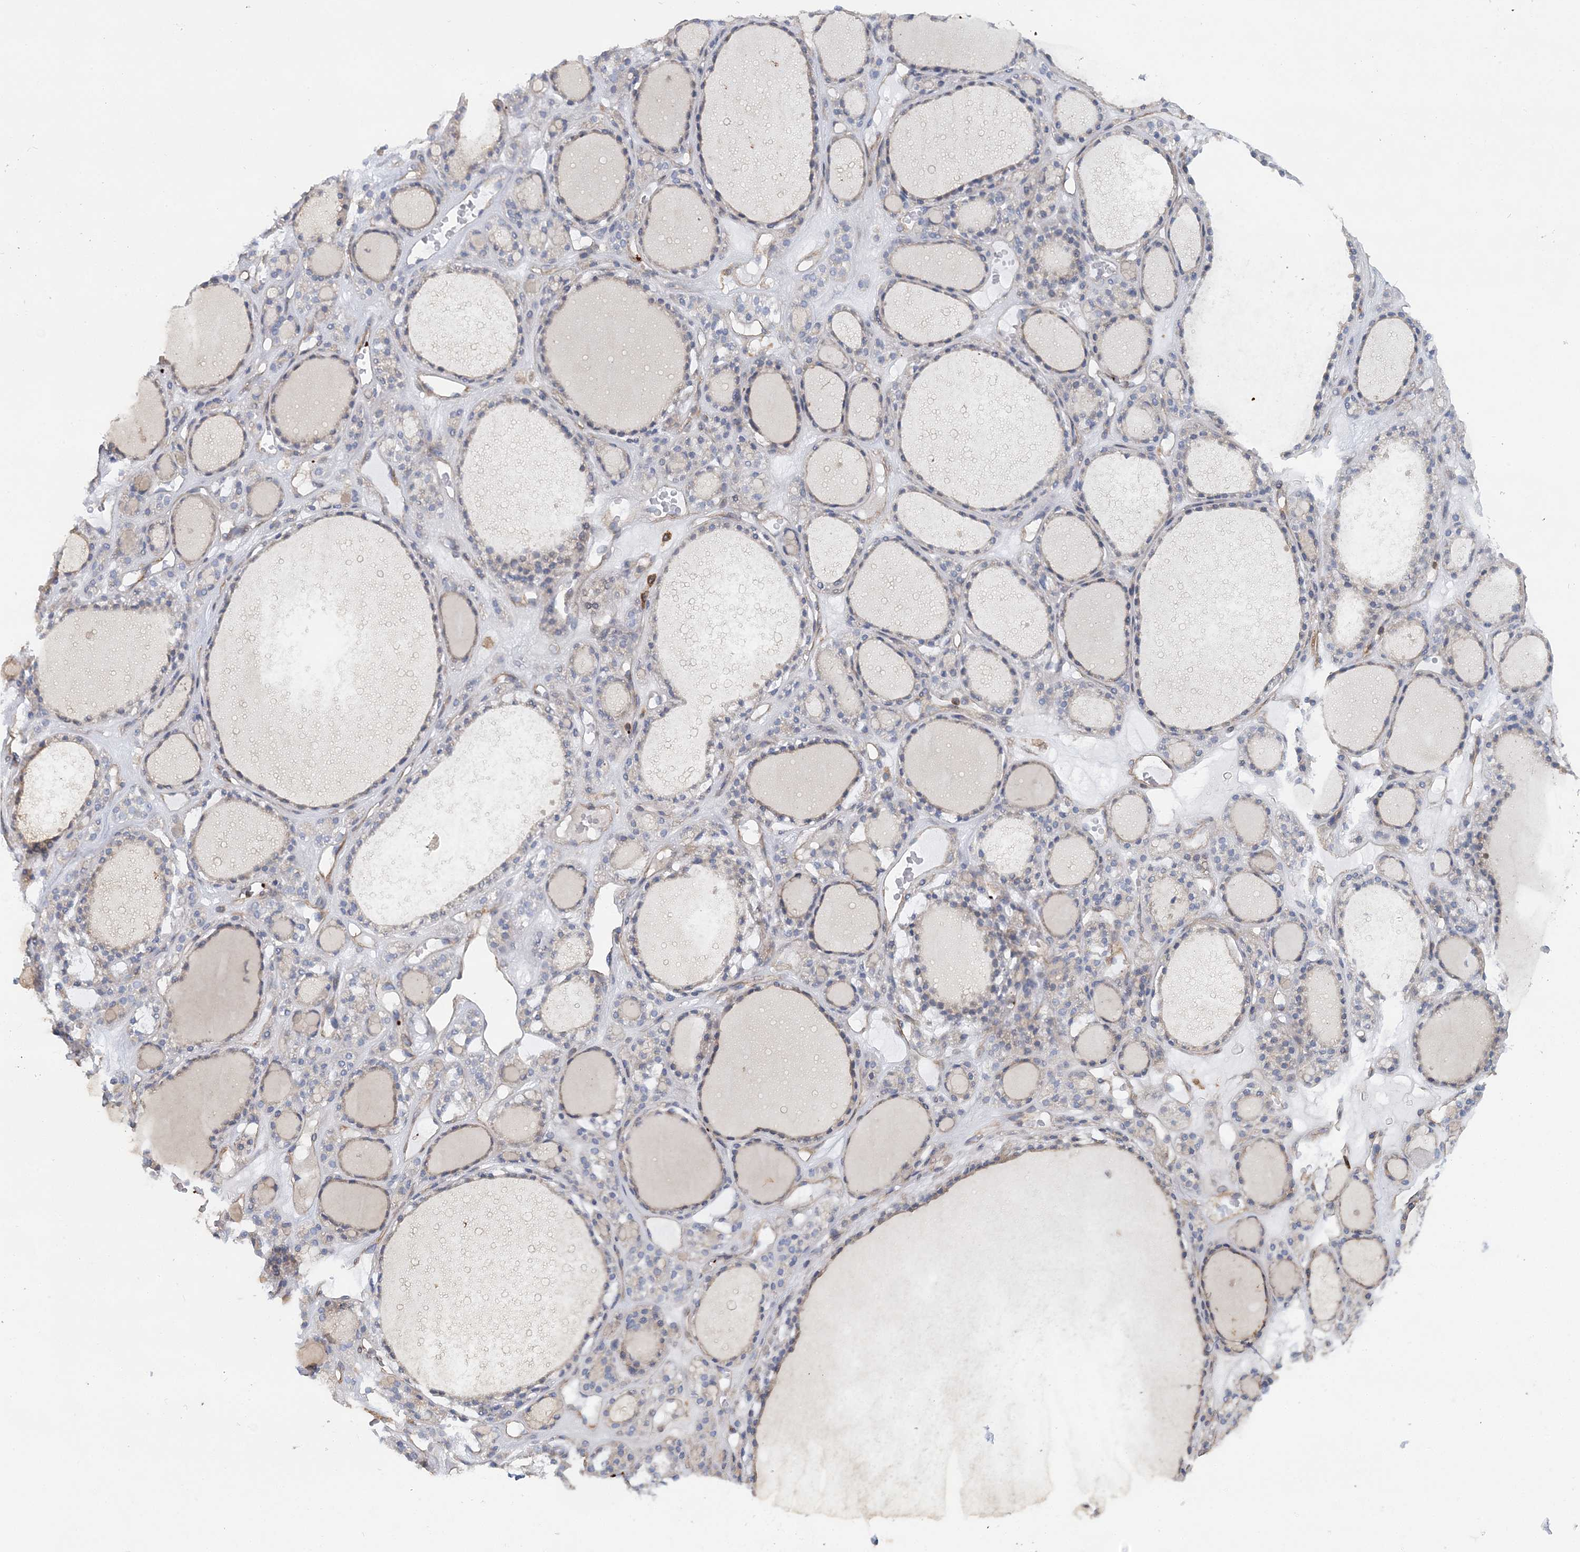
{"staining": {"intensity": "negative", "quantity": "none", "location": "none"}, "tissue": "thyroid gland", "cell_type": "Glandular cells", "image_type": "normal", "snomed": [{"axis": "morphology", "description": "Normal tissue, NOS"}, {"axis": "topography", "description": "Thyroid gland"}], "caption": "DAB immunohistochemical staining of benign thyroid gland exhibits no significant expression in glandular cells.", "gene": "CUEDC2", "patient": {"sex": "female", "age": 28}}